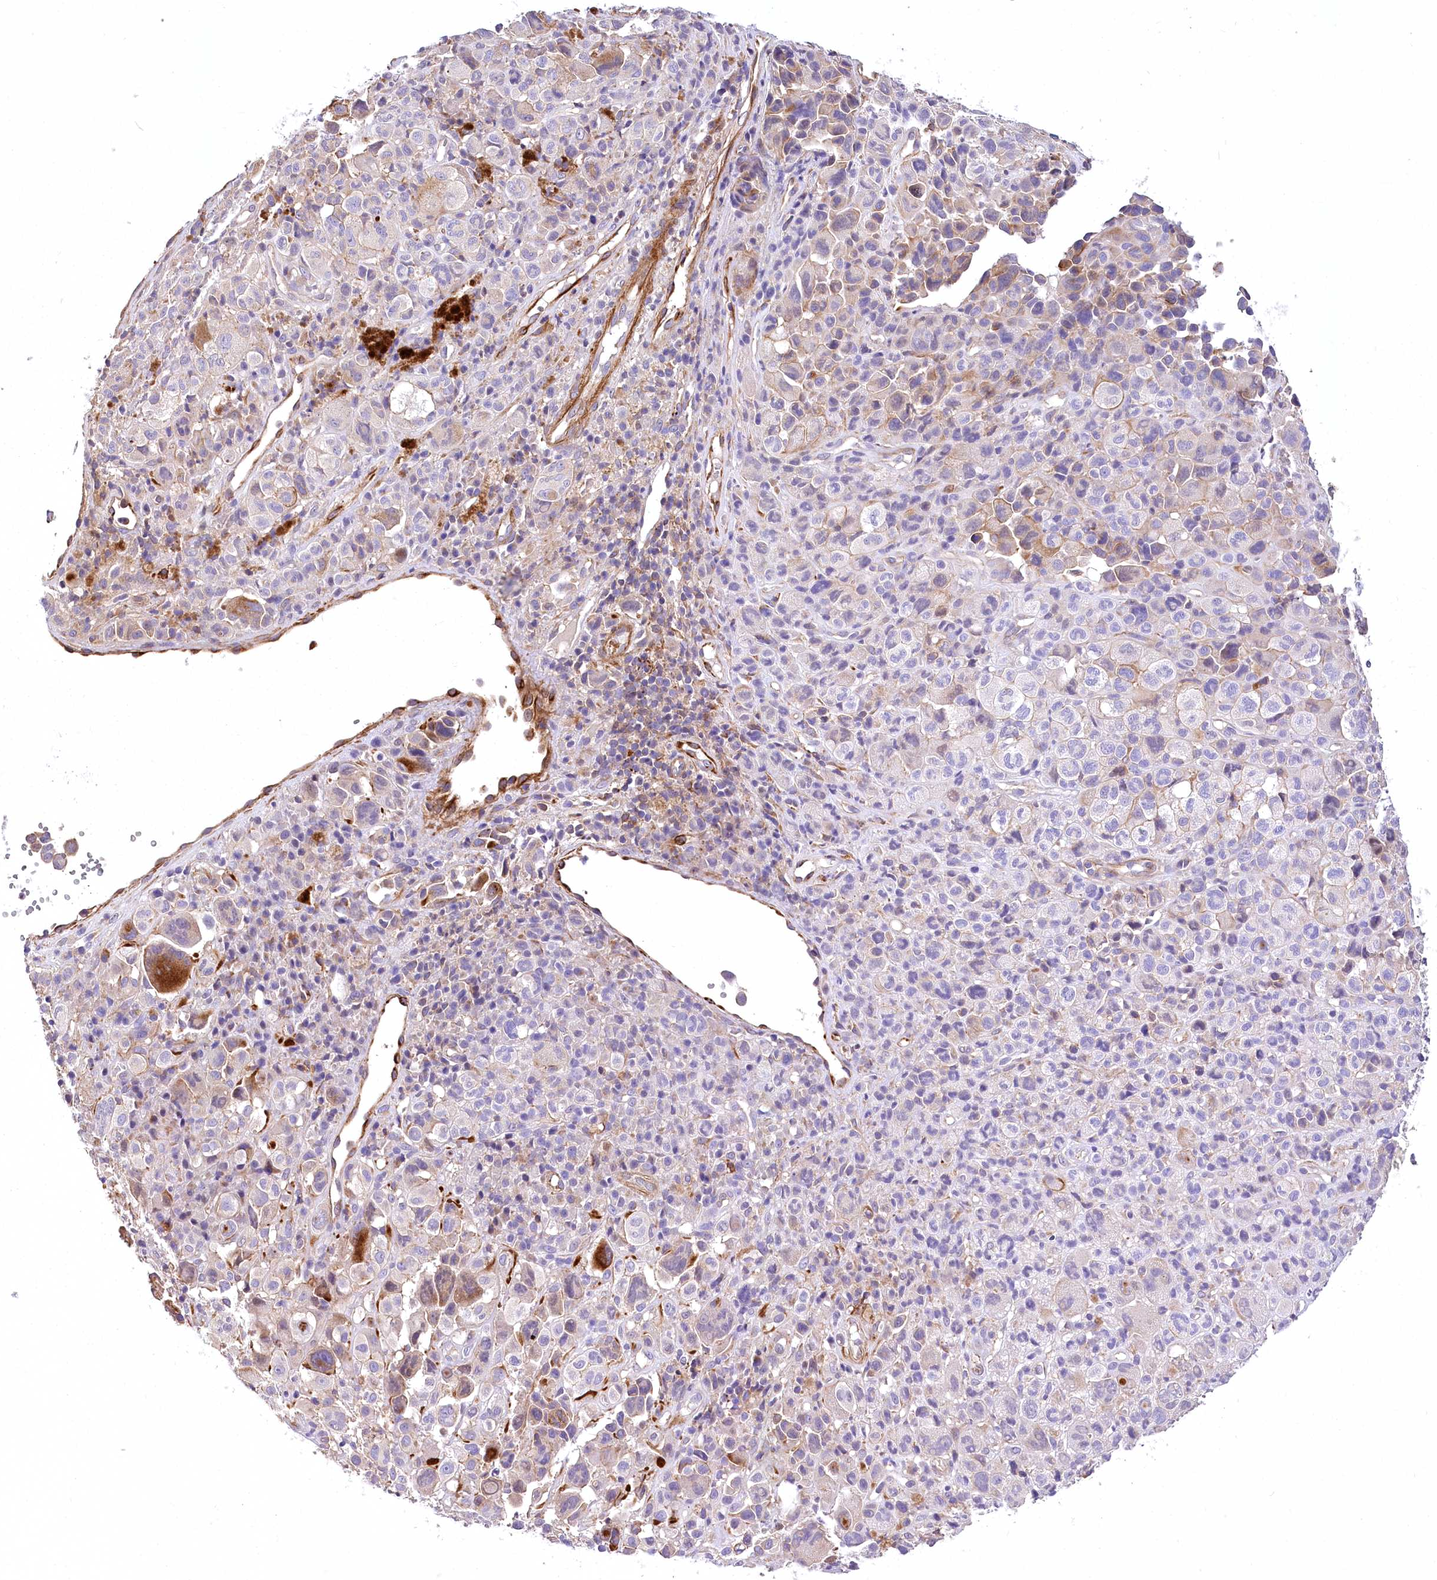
{"staining": {"intensity": "moderate", "quantity": "<25%", "location": "cytoplasmic/membranous"}, "tissue": "melanoma", "cell_type": "Tumor cells", "image_type": "cancer", "snomed": [{"axis": "morphology", "description": "Malignant melanoma, NOS"}, {"axis": "topography", "description": "Skin of trunk"}], "caption": "The micrograph reveals a brown stain indicating the presence of a protein in the cytoplasmic/membranous of tumor cells in malignant melanoma.", "gene": "DPP3", "patient": {"sex": "male", "age": 71}}